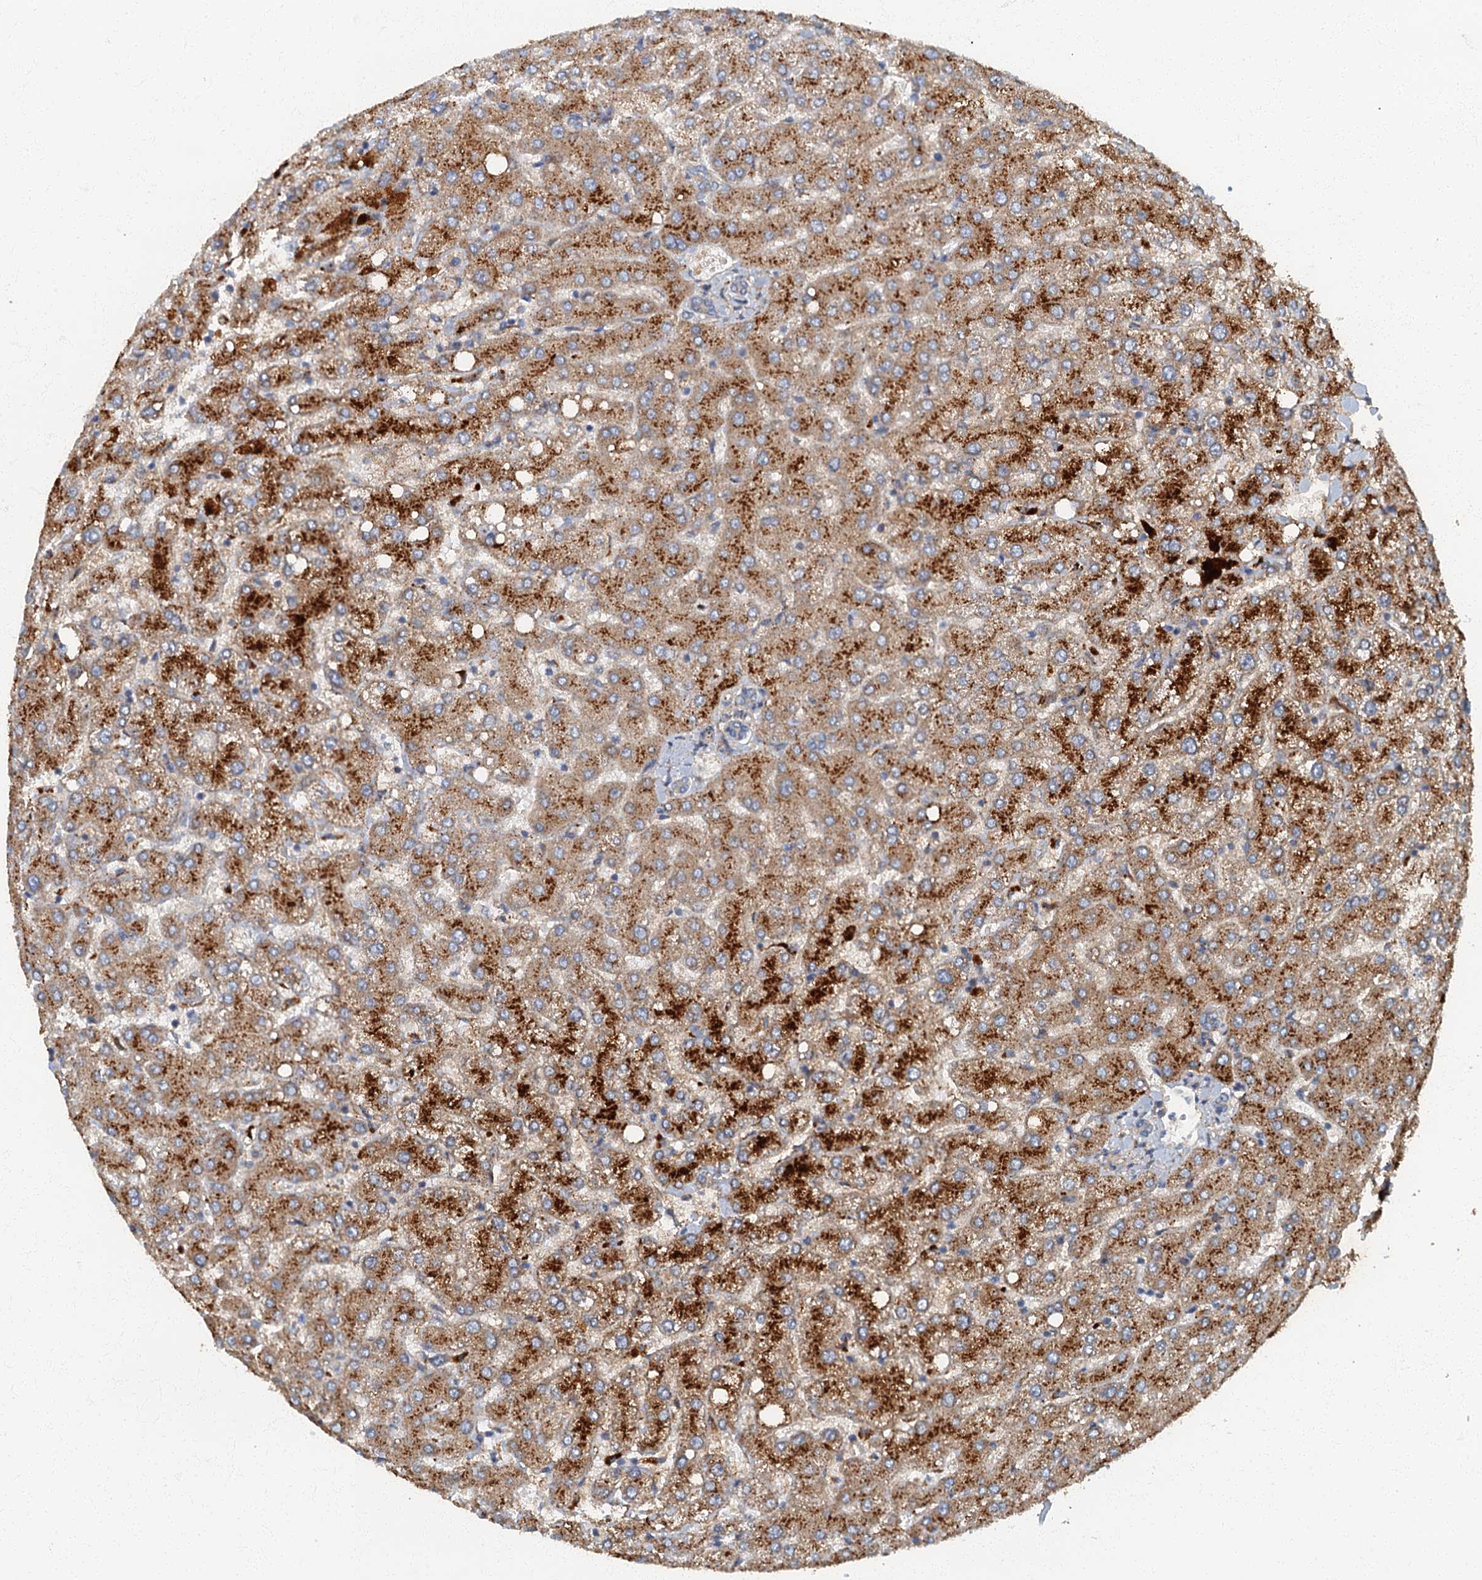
{"staining": {"intensity": "negative", "quantity": "none", "location": "none"}, "tissue": "liver", "cell_type": "Cholangiocytes", "image_type": "normal", "snomed": [{"axis": "morphology", "description": "Normal tissue, NOS"}, {"axis": "topography", "description": "Liver"}], "caption": "Human liver stained for a protein using IHC exhibits no positivity in cholangiocytes.", "gene": "ARL11", "patient": {"sex": "female", "age": 54}}